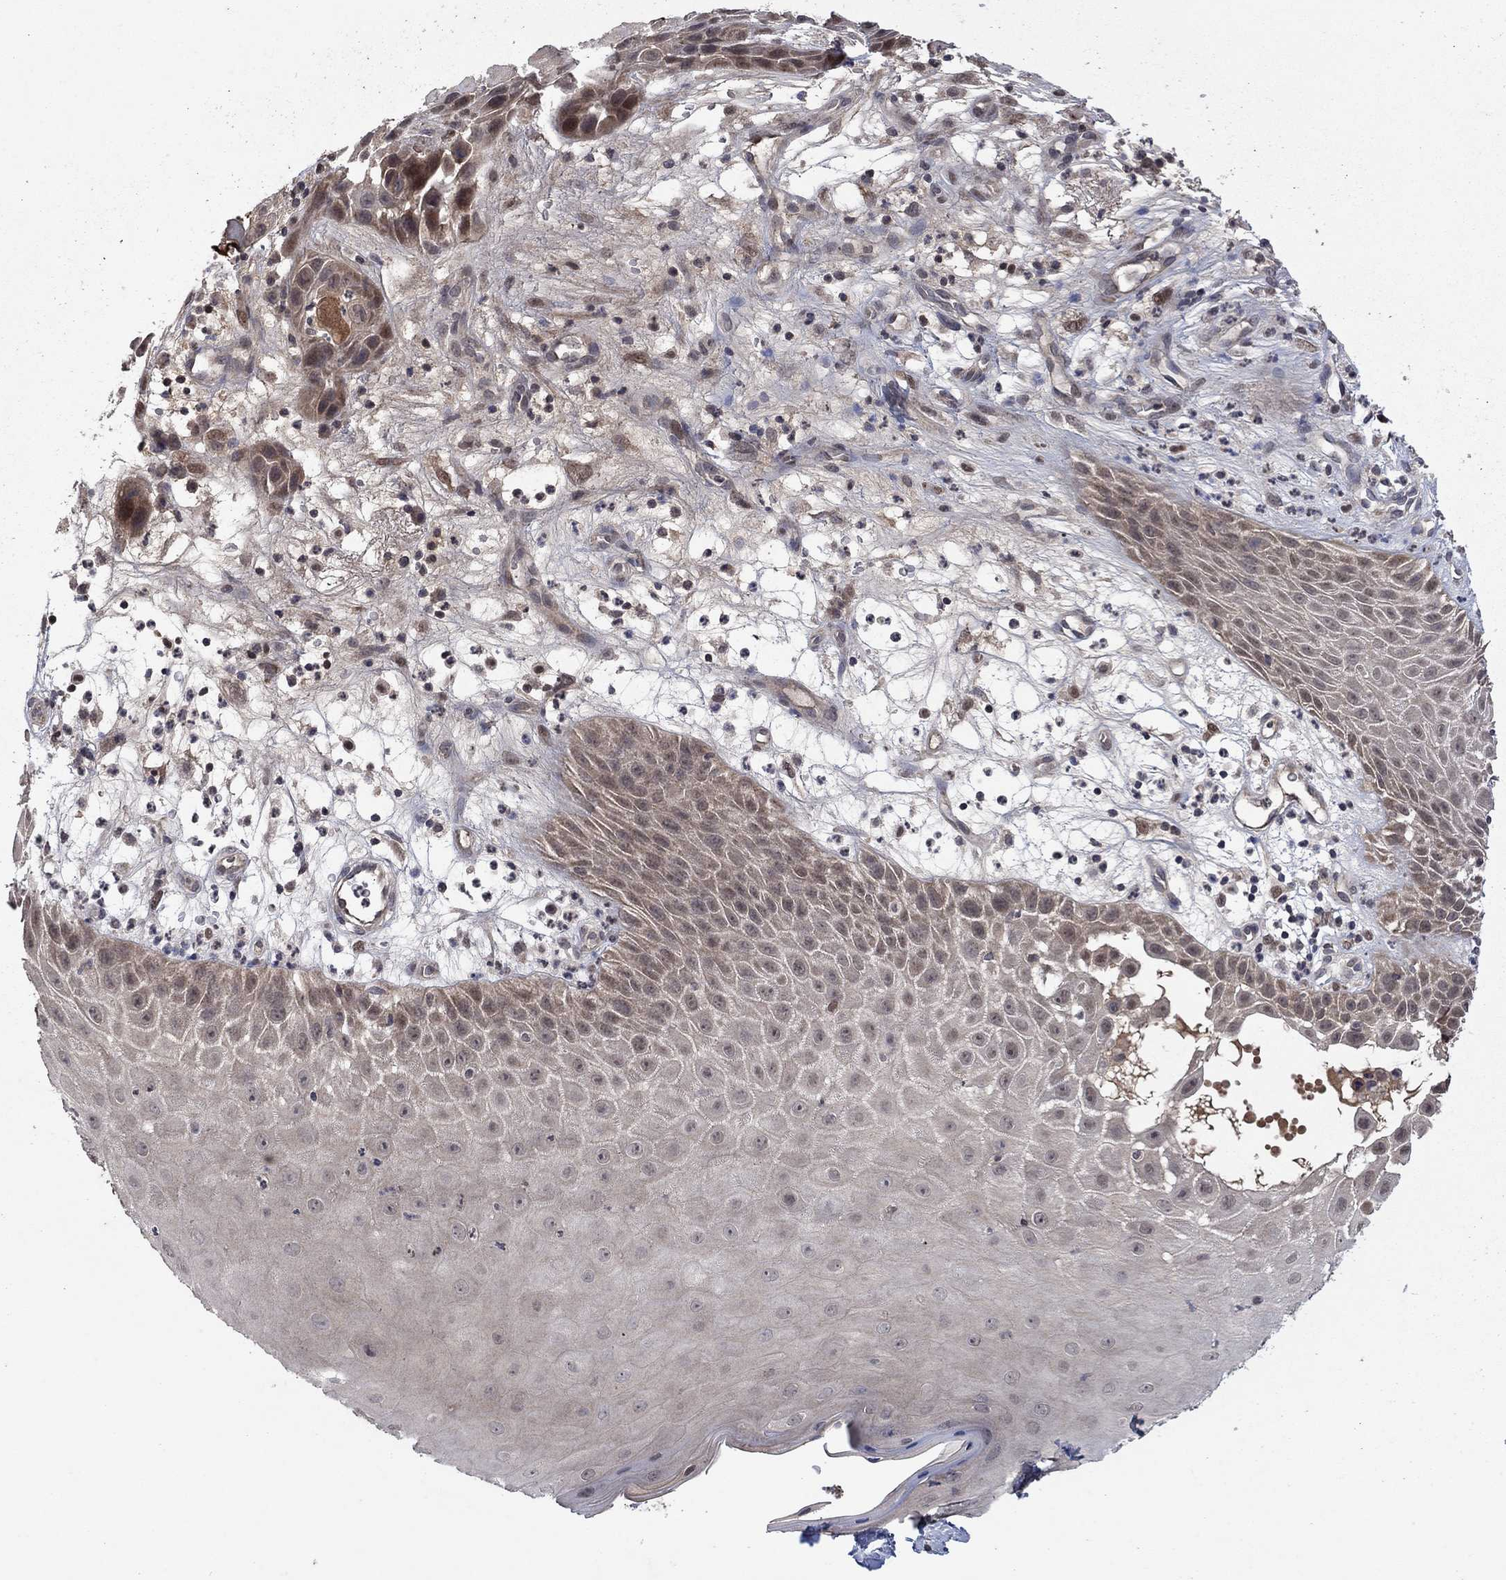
{"staining": {"intensity": "negative", "quantity": "none", "location": "none"}, "tissue": "skin cancer", "cell_type": "Tumor cells", "image_type": "cancer", "snomed": [{"axis": "morphology", "description": "Normal tissue, NOS"}, {"axis": "morphology", "description": "Squamous cell carcinoma, NOS"}, {"axis": "topography", "description": "Skin"}], "caption": "The image demonstrates no staining of tumor cells in skin squamous cell carcinoma. The staining was performed using DAB to visualize the protein expression in brown, while the nuclei were stained in blue with hematoxylin (Magnification: 20x).", "gene": "IAH1", "patient": {"sex": "male", "age": 79}}